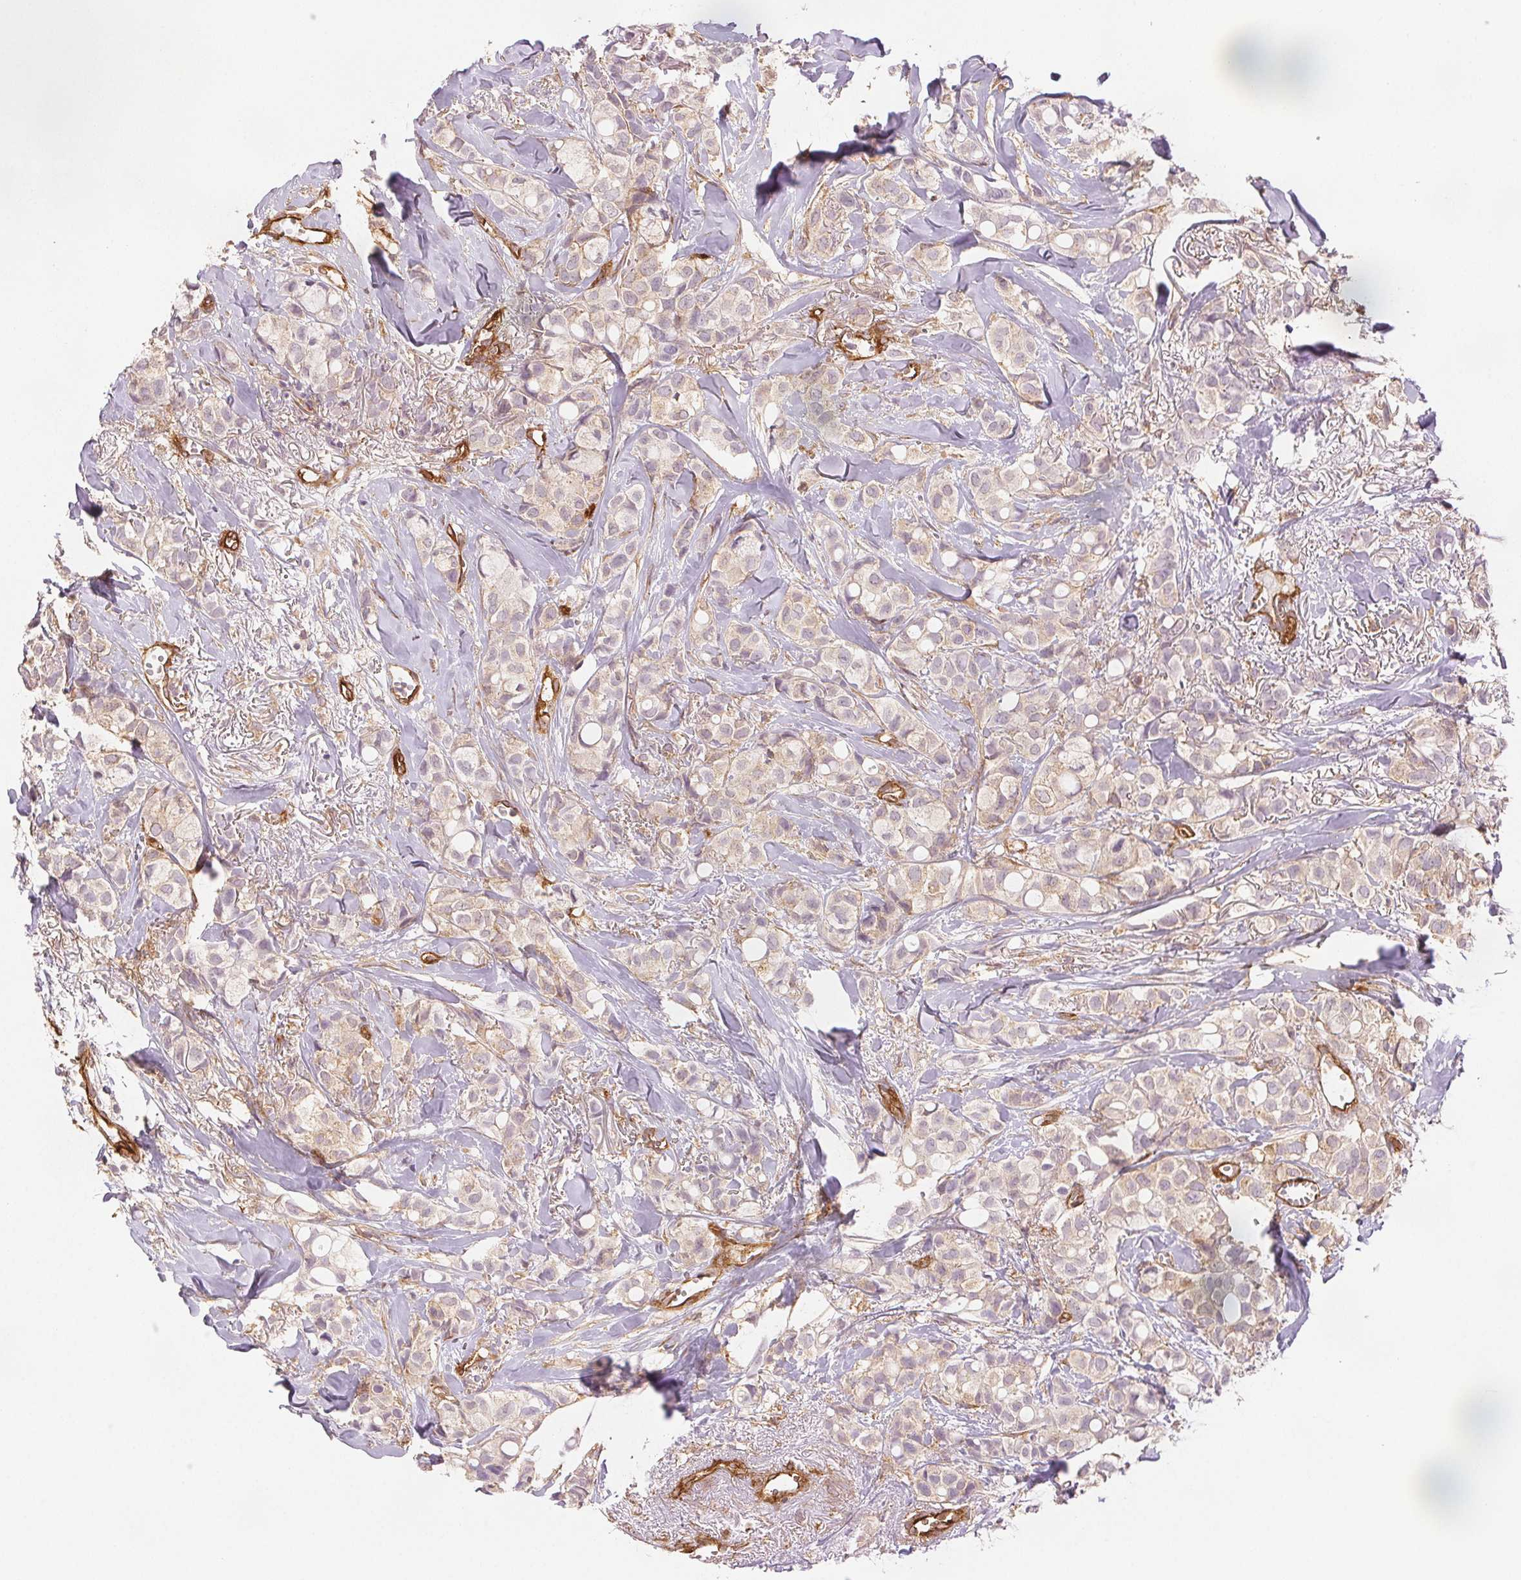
{"staining": {"intensity": "weak", "quantity": "<25%", "location": "cytoplasmic/membranous"}, "tissue": "breast cancer", "cell_type": "Tumor cells", "image_type": "cancer", "snomed": [{"axis": "morphology", "description": "Duct carcinoma"}, {"axis": "topography", "description": "Breast"}], "caption": "Tumor cells are negative for protein expression in human infiltrating ductal carcinoma (breast).", "gene": "DIAPH2", "patient": {"sex": "female", "age": 85}}